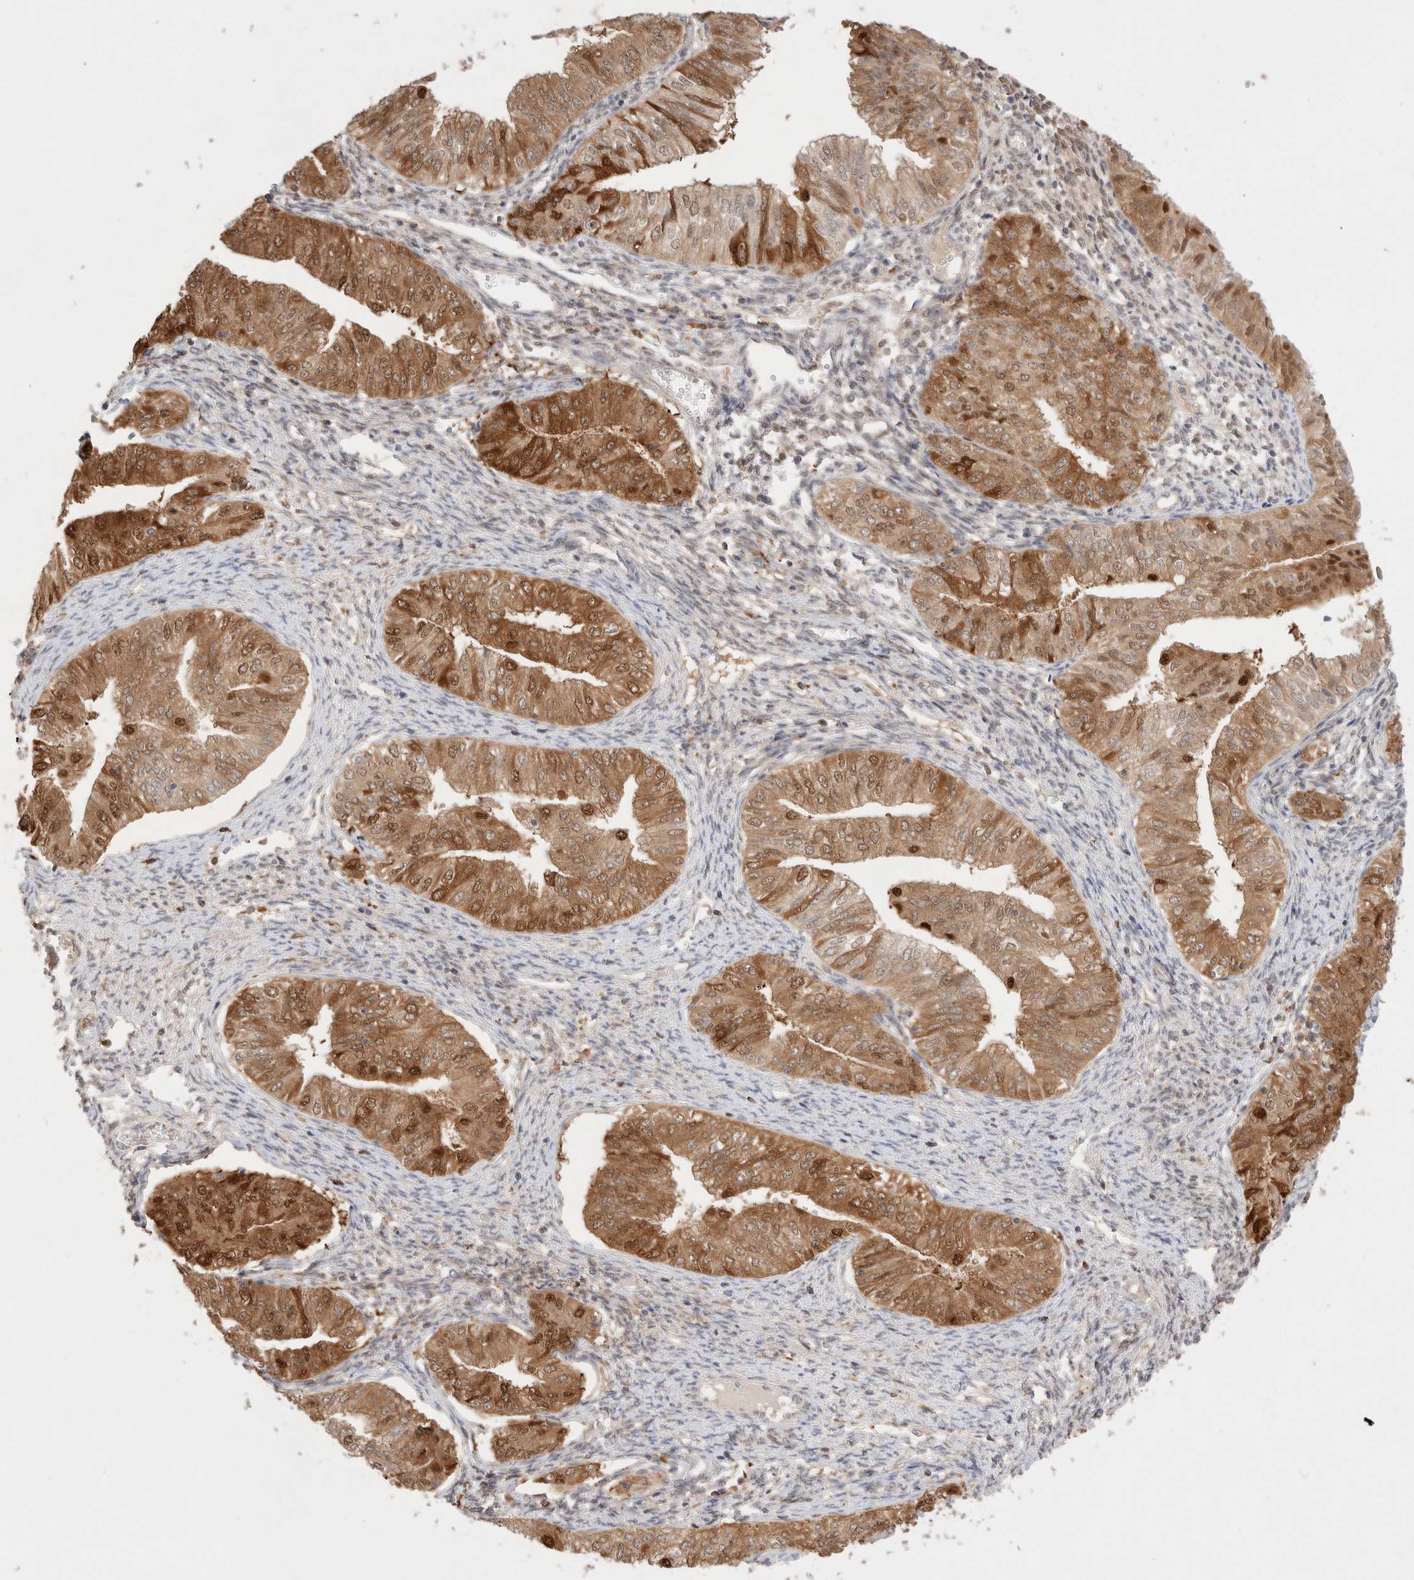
{"staining": {"intensity": "strong", "quantity": ">75%", "location": "cytoplasmic/membranous,nuclear"}, "tissue": "endometrial cancer", "cell_type": "Tumor cells", "image_type": "cancer", "snomed": [{"axis": "morphology", "description": "Normal tissue, NOS"}, {"axis": "morphology", "description": "Adenocarcinoma, NOS"}, {"axis": "topography", "description": "Endometrium"}], "caption": "Immunohistochemistry micrograph of endometrial cancer (adenocarcinoma) stained for a protein (brown), which displays high levels of strong cytoplasmic/membranous and nuclear expression in approximately >75% of tumor cells.", "gene": "STARD10", "patient": {"sex": "female", "age": 53}}